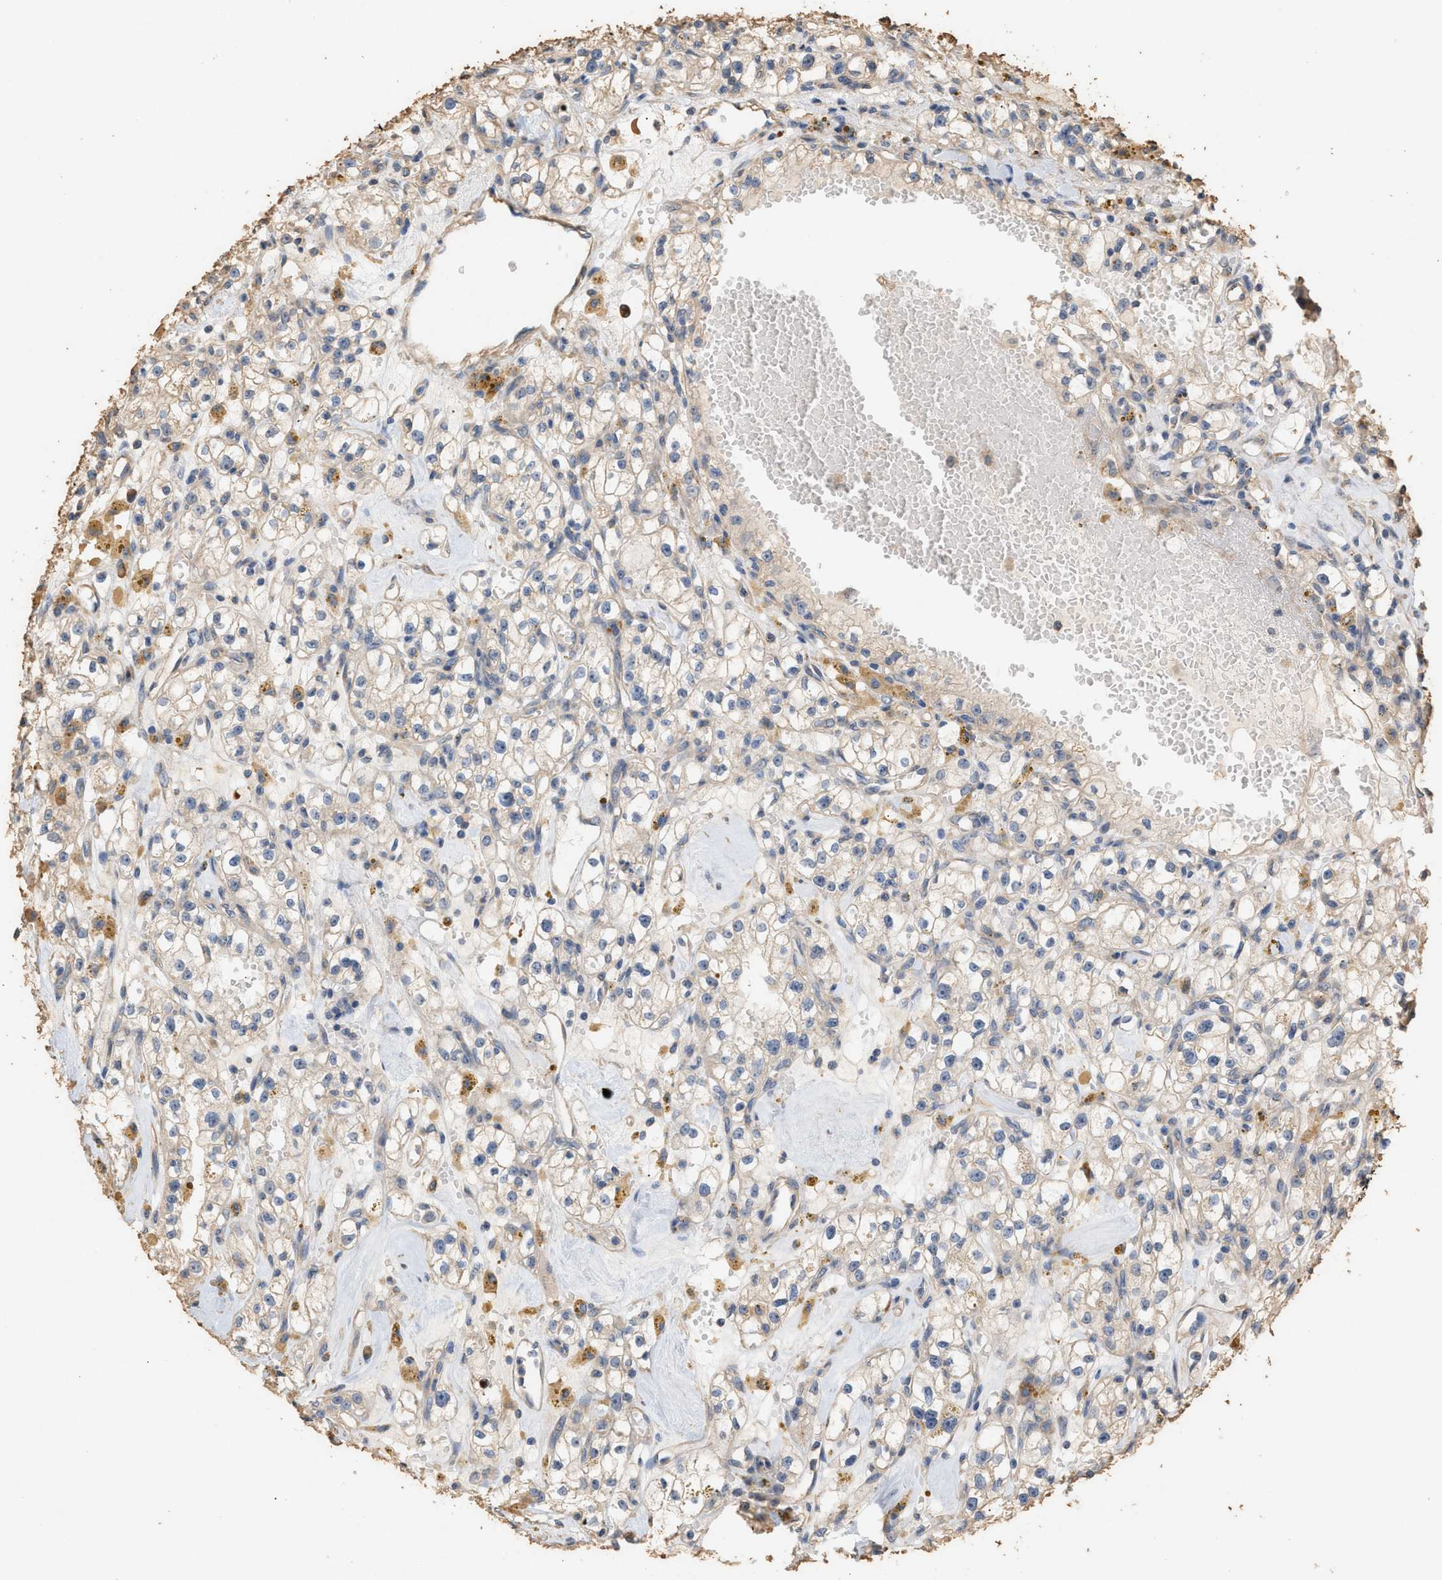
{"staining": {"intensity": "weak", "quantity": ">75%", "location": "cytoplasmic/membranous"}, "tissue": "renal cancer", "cell_type": "Tumor cells", "image_type": "cancer", "snomed": [{"axis": "morphology", "description": "Adenocarcinoma, NOS"}, {"axis": "topography", "description": "Kidney"}], "caption": "Brown immunohistochemical staining in adenocarcinoma (renal) shows weak cytoplasmic/membranous expression in about >75% of tumor cells.", "gene": "DCAF7", "patient": {"sex": "male", "age": 56}}